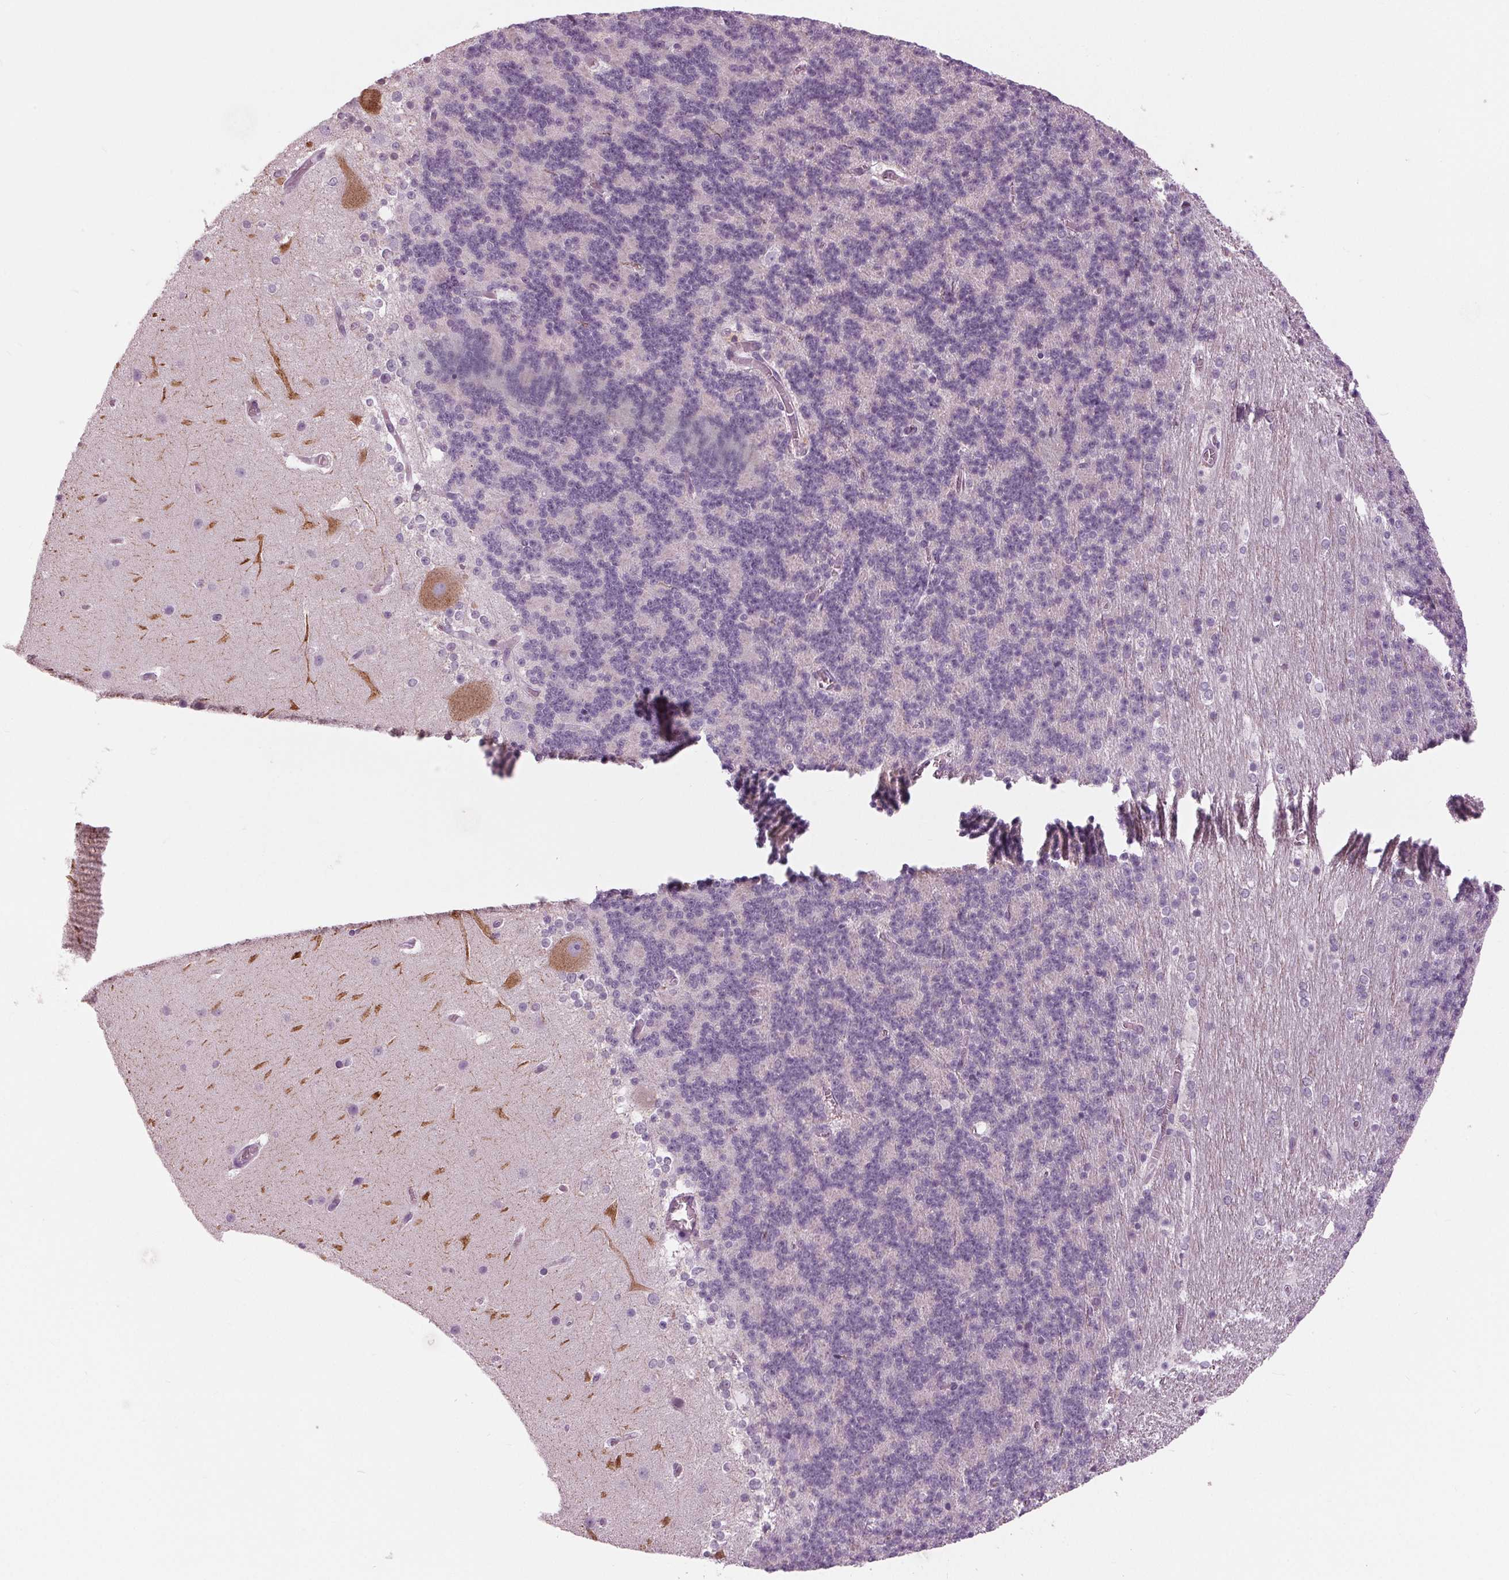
{"staining": {"intensity": "negative", "quantity": "none", "location": "none"}, "tissue": "cerebellum", "cell_type": "Cells in granular layer", "image_type": "normal", "snomed": [{"axis": "morphology", "description": "Normal tissue, NOS"}, {"axis": "topography", "description": "Cerebellum"}], "caption": "DAB (3,3'-diaminobenzidine) immunohistochemical staining of normal human cerebellum exhibits no significant positivity in cells in granular layer. (DAB immunohistochemistry (IHC) visualized using brightfield microscopy, high magnification).", "gene": "SAMD4A", "patient": {"sex": "female", "age": 19}}